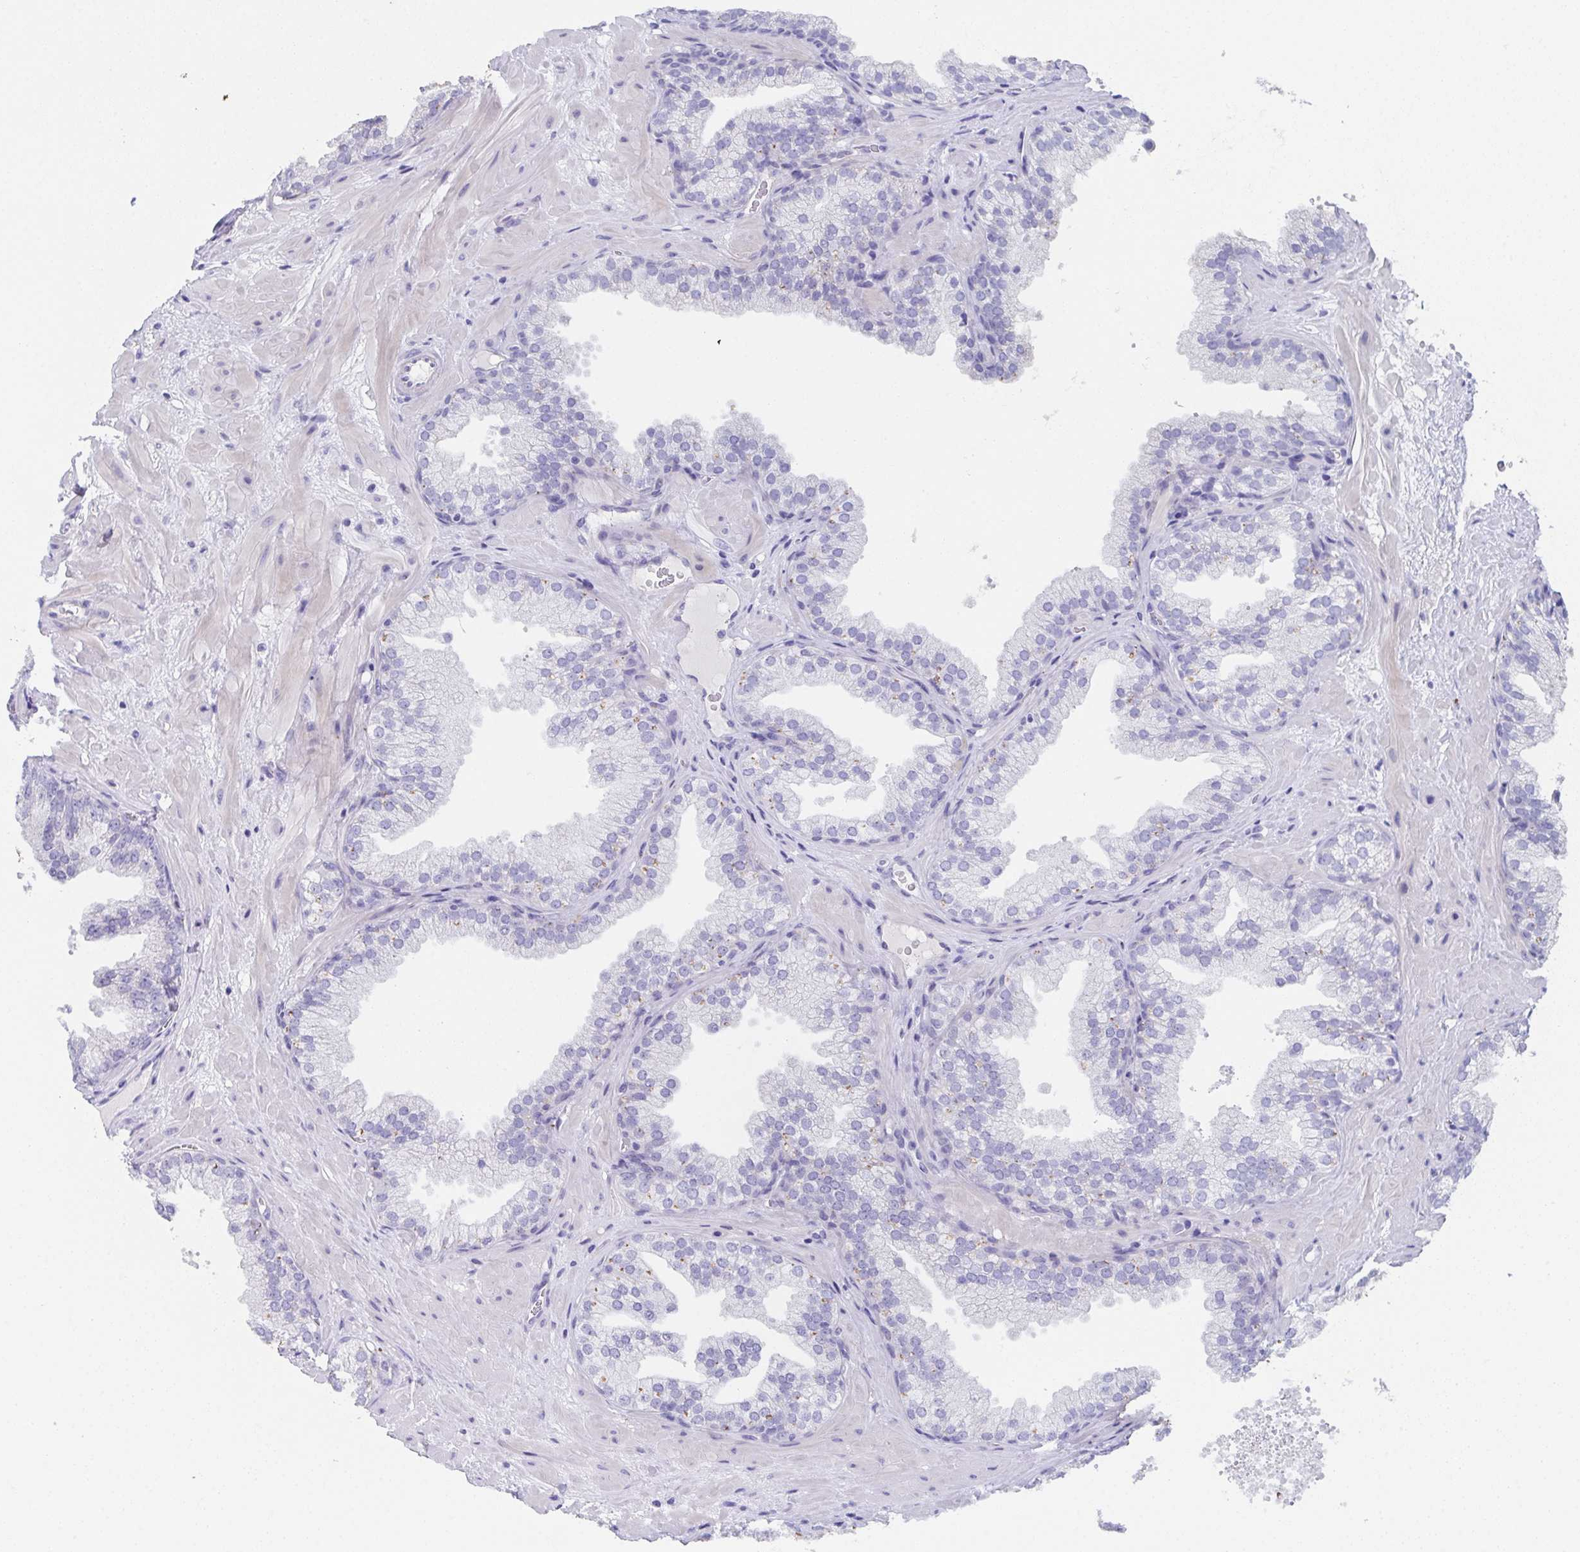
{"staining": {"intensity": "negative", "quantity": "none", "location": "none"}, "tissue": "prostate", "cell_type": "Glandular cells", "image_type": "normal", "snomed": [{"axis": "morphology", "description": "Normal tissue, NOS"}, {"axis": "topography", "description": "Prostate"}], "caption": "This image is of normal prostate stained with IHC to label a protein in brown with the nuclei are counter-stained blue. There is no staining in glandular cells. The staining is performed using DAB brown chromogen with nuclei counter-stained in using hematoxylin.", "gene": "SSC4D", "patient": {"sex": "male", "age": 37}}